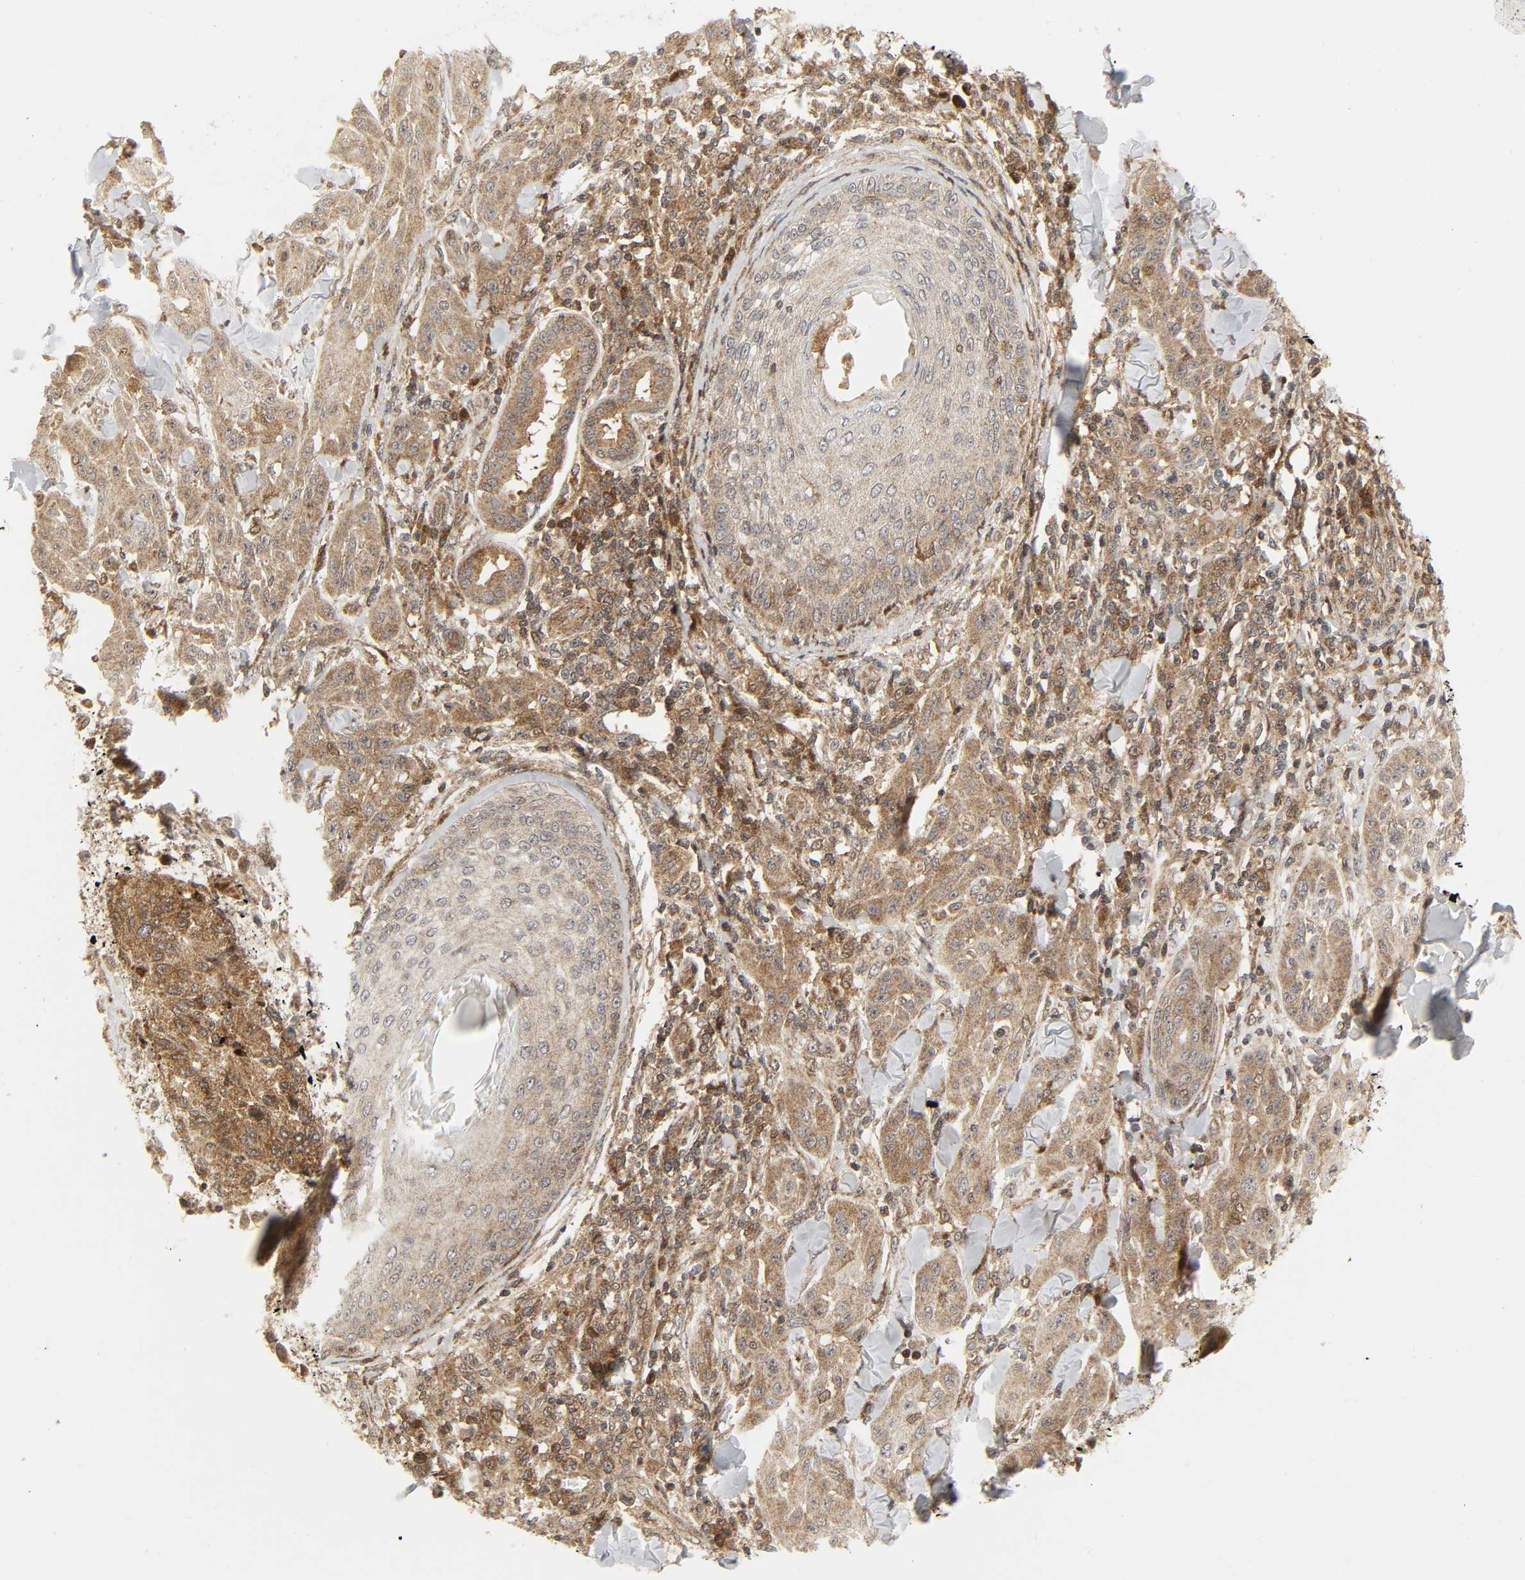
{"staining": {"intensity": "moderate", "quantity": ">75%", "location": "cytoplasmic/membranous"}, "tissue": "skin cancer", "cell_type": "Tumor cells", "image_type": "cancer", "snomed": [{"axis": "morphology", "description": "Squamous cell carcinoma, NOS"}, {"axis": "topography", "description": "Skin"}], "caption": "This histopathology image exhibits immunohistochemistry staining of human skin squamous cell carcinoma, with medium moderate cytoplasmic/membranous positivity in about >75% of tumor cells.", "gene": "CHUK", "patient": {"sex": "male", "age": 24}}